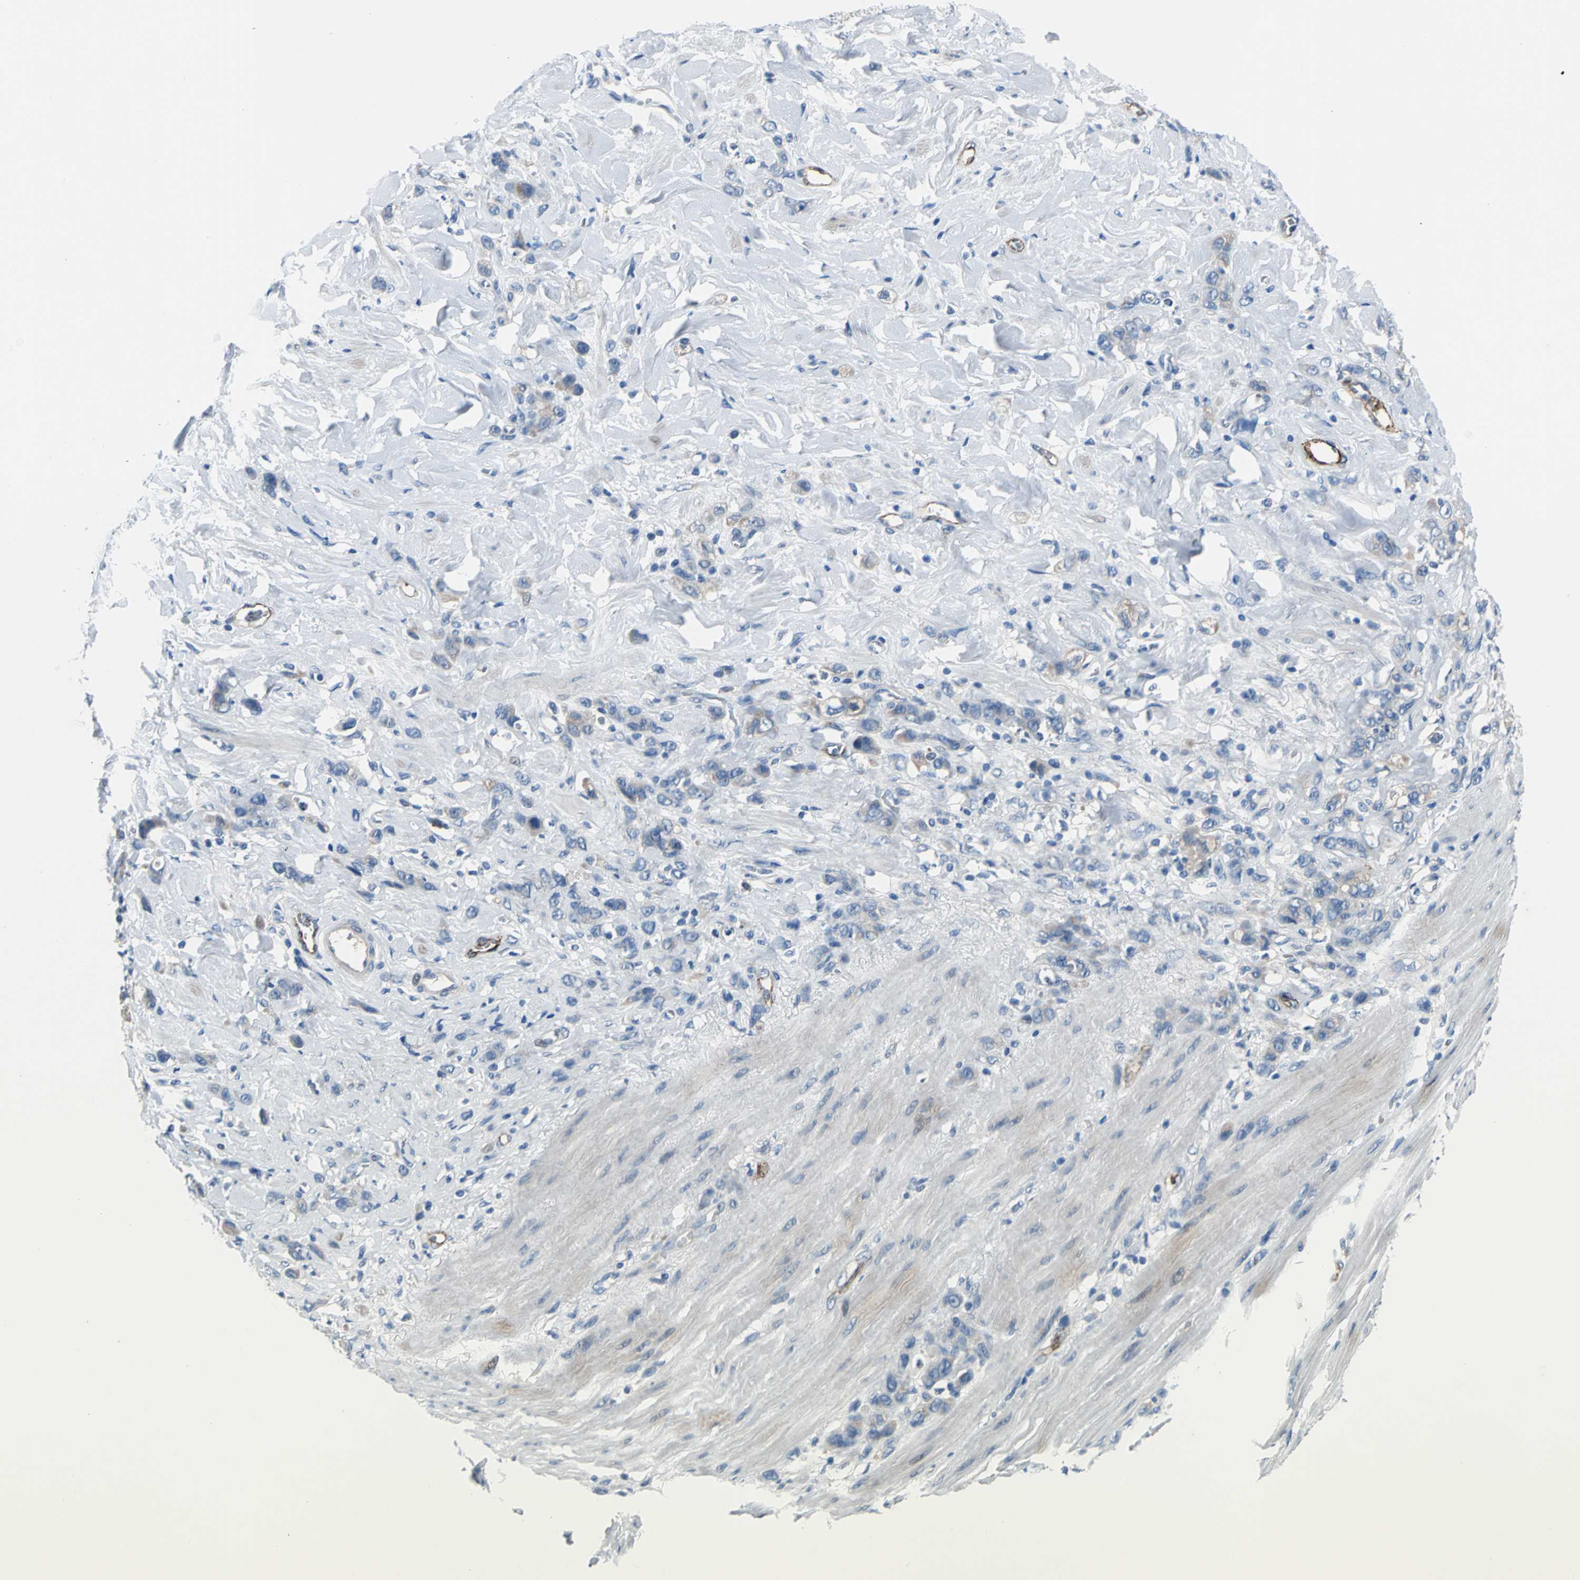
{"staining": {"intensity": "moderate", "quantity": ">75%", "location": "cytoplasmic/membranous"}, "tissue": "stomach cancer", "cell_type": "Tumor cells", "image_type": "cancer", "snomed": [{"axis": "morphology", "description": "Normal tissue, NOS"}, {"axis": "morphology", "description": "Adenocarcinoma, NOS"}, {"axis": "topography", "description": "Stomach"}], "caption": "Moderate cytoplasmic/membranous positivity for a protein is seen in approximately >75% of tumor cells of stomach cancer using immunohistochemistry.", "gene": "SELP", "patient": {"sex": "male", "age": 82}}